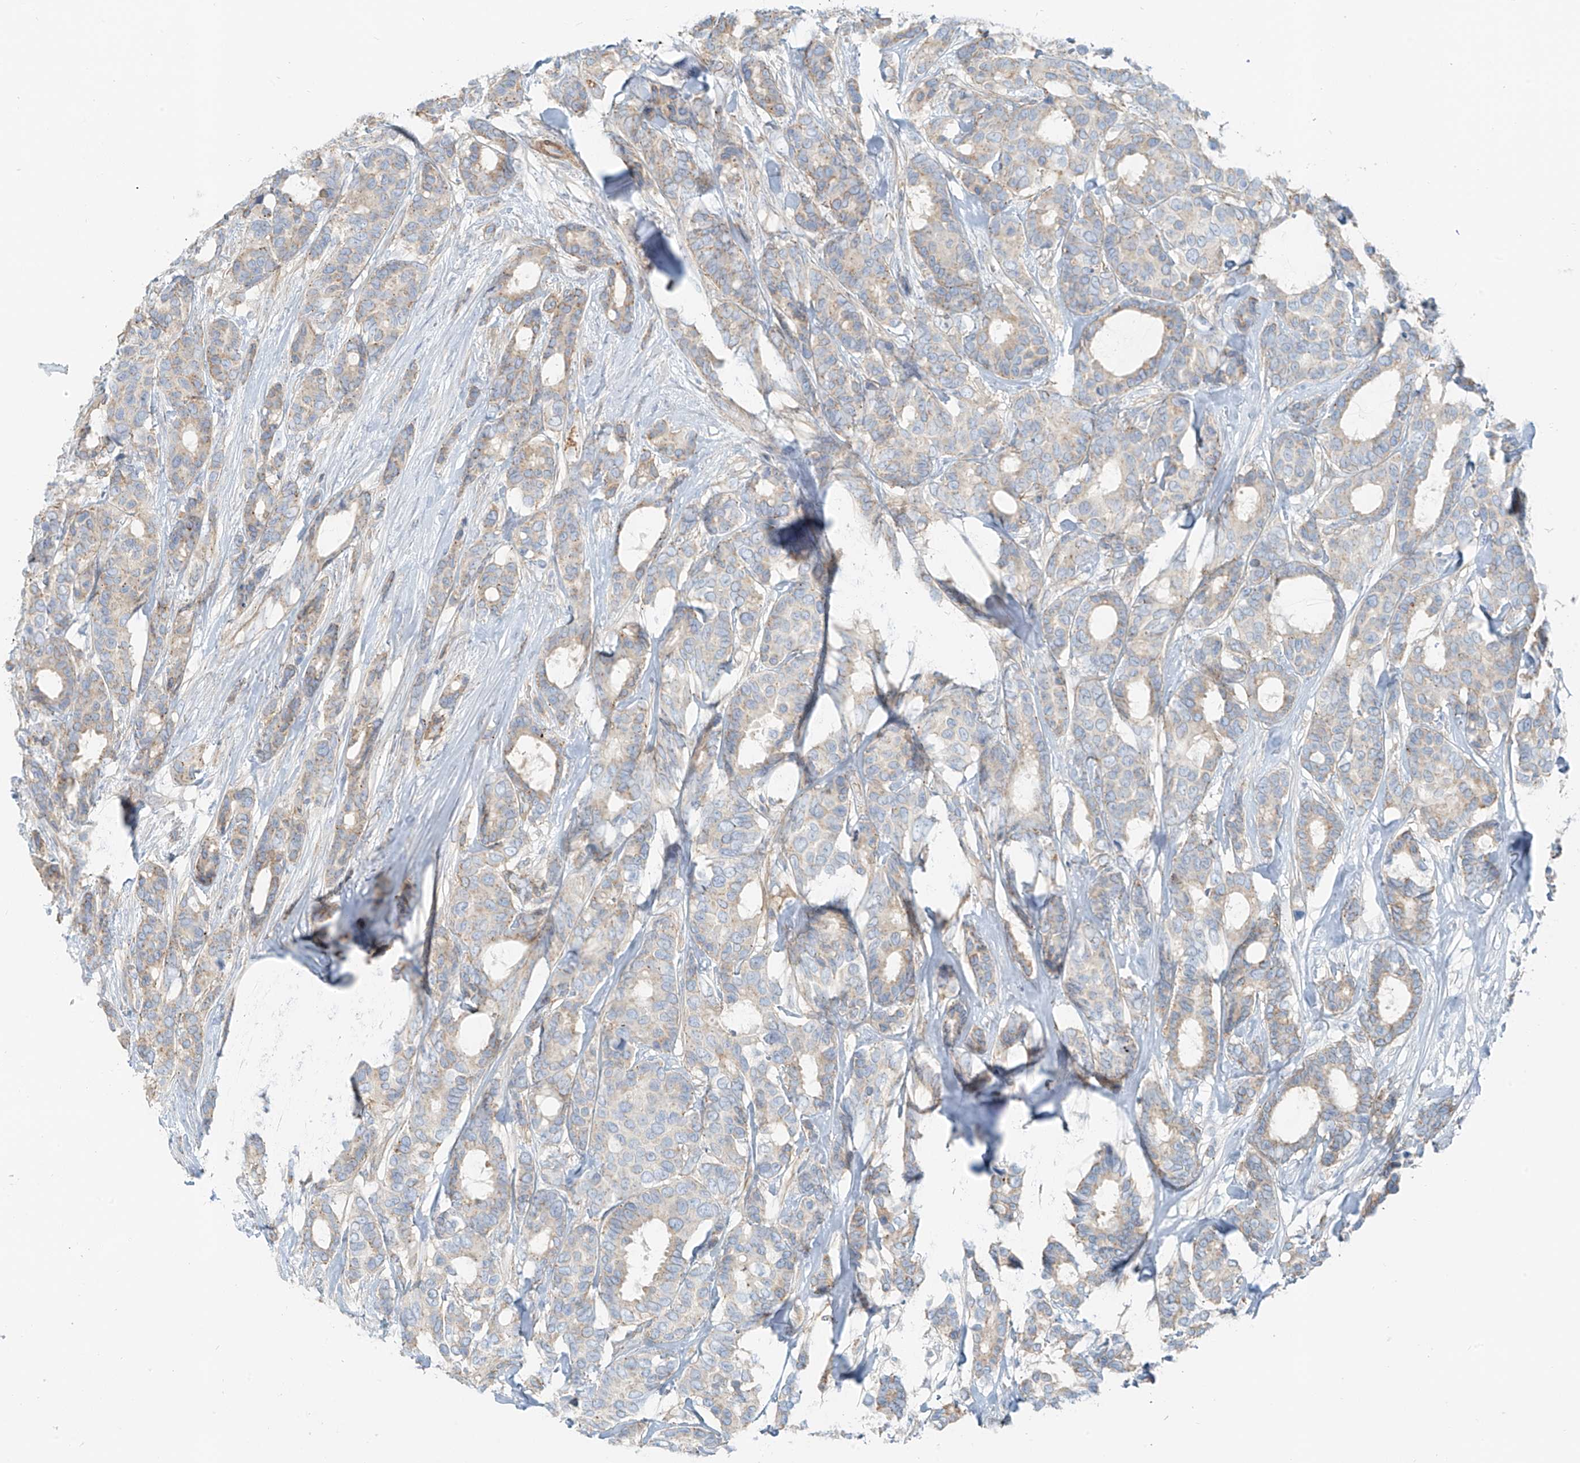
{"staining": {"intensity": "weak", "quantity": "<25%", "location": "cytoplasmic/membranous"}, "tissue": "breast cancer", "cell_type": "Tumor cells", "image_type": "cancer", "snomed": [{"axis": "morphology", "description": "Duct carcinoma"}, {"axis": "topography", "description": "Breast"}], "caption": "Breast cancer (infiltrating ductal carcinoma) stained for a protein using immunohistochemistry shows no positivity tumor cells.", "gene": "SMCP", "patient": {"sex": "female", "age": 87}}